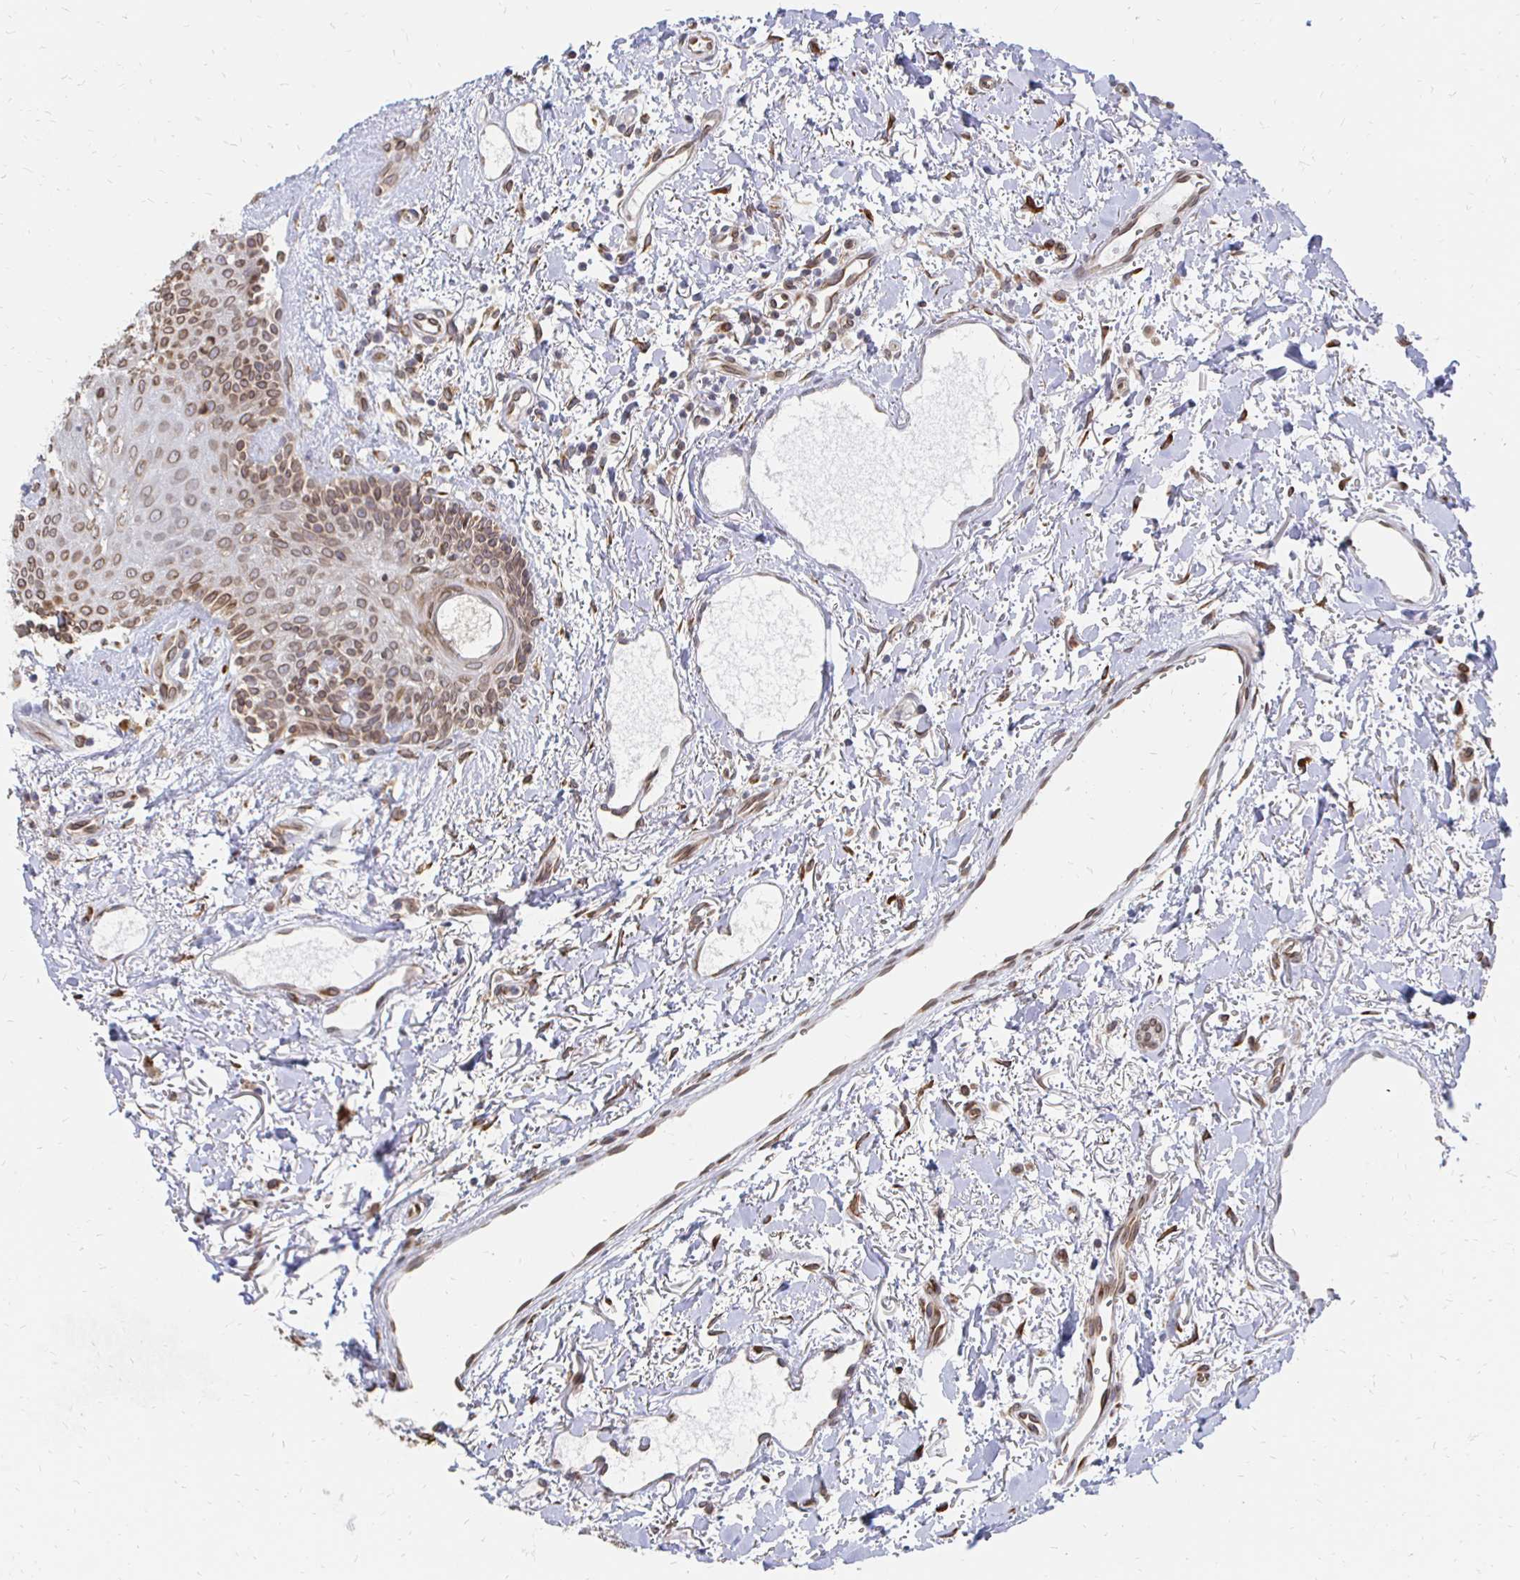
{"staining": {"intensity": "moderate", "quantity": ">75%", "location": "cytoplasmic/membranous,nuclear"}, "tissue": "breast cancer", "cell_type": "Tumor cells", "image_type": "cancer", "snomed": [{"axis": "morphology", "description": "Duct carcinoma"}, {"axis": "topography", "description": "Breast"}], "caption": "IHC image of human breast invasive ductal carcinoma stained for a protein (brown), which demonstrates medium levels of moderate cytoplasmic/membranous and nuclear positivity in approximately >75% of tumor cells.", "gene": "PELI3", "patient": {"sex": "female", "age": 54}}